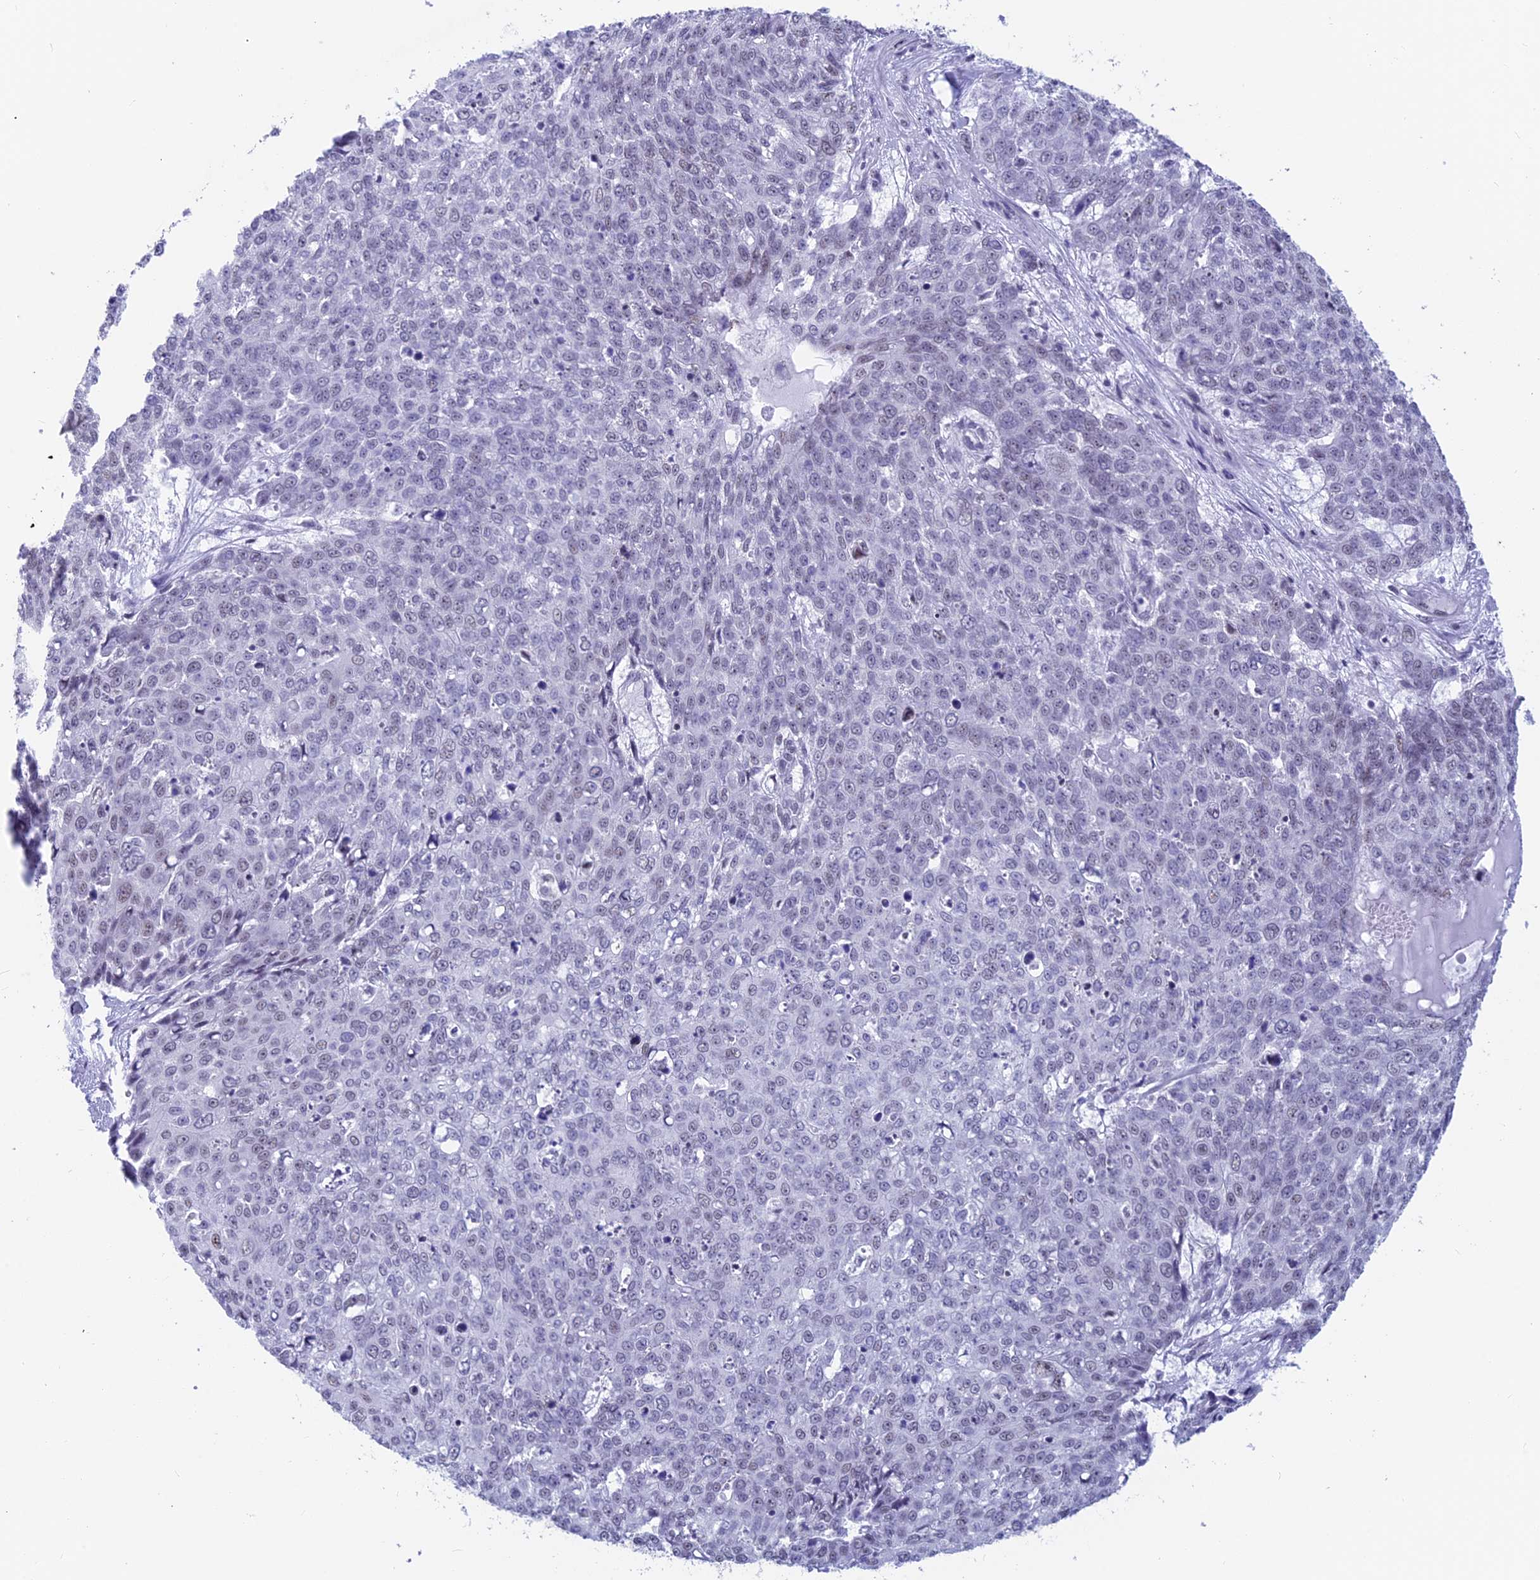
{"staining": {"intensity": "negative", "quantity": "none", "location": "none"}, "tissue": "skin cancer", "cell_type": "Tumor cells", "image_type": "cancer", "snomed": [{"axis": "morphology", "description": "Squamous cell carcinoma, NOS"}, {"axis": "topography", "description": "Skin"}], "caption": "Immunohistochemical staining of squamous cell carcinoma (skin) demonstrates no significant staining in tumor cells.", "gene": "SRSF5", "patient": {"sex": "male", "age": 71}}